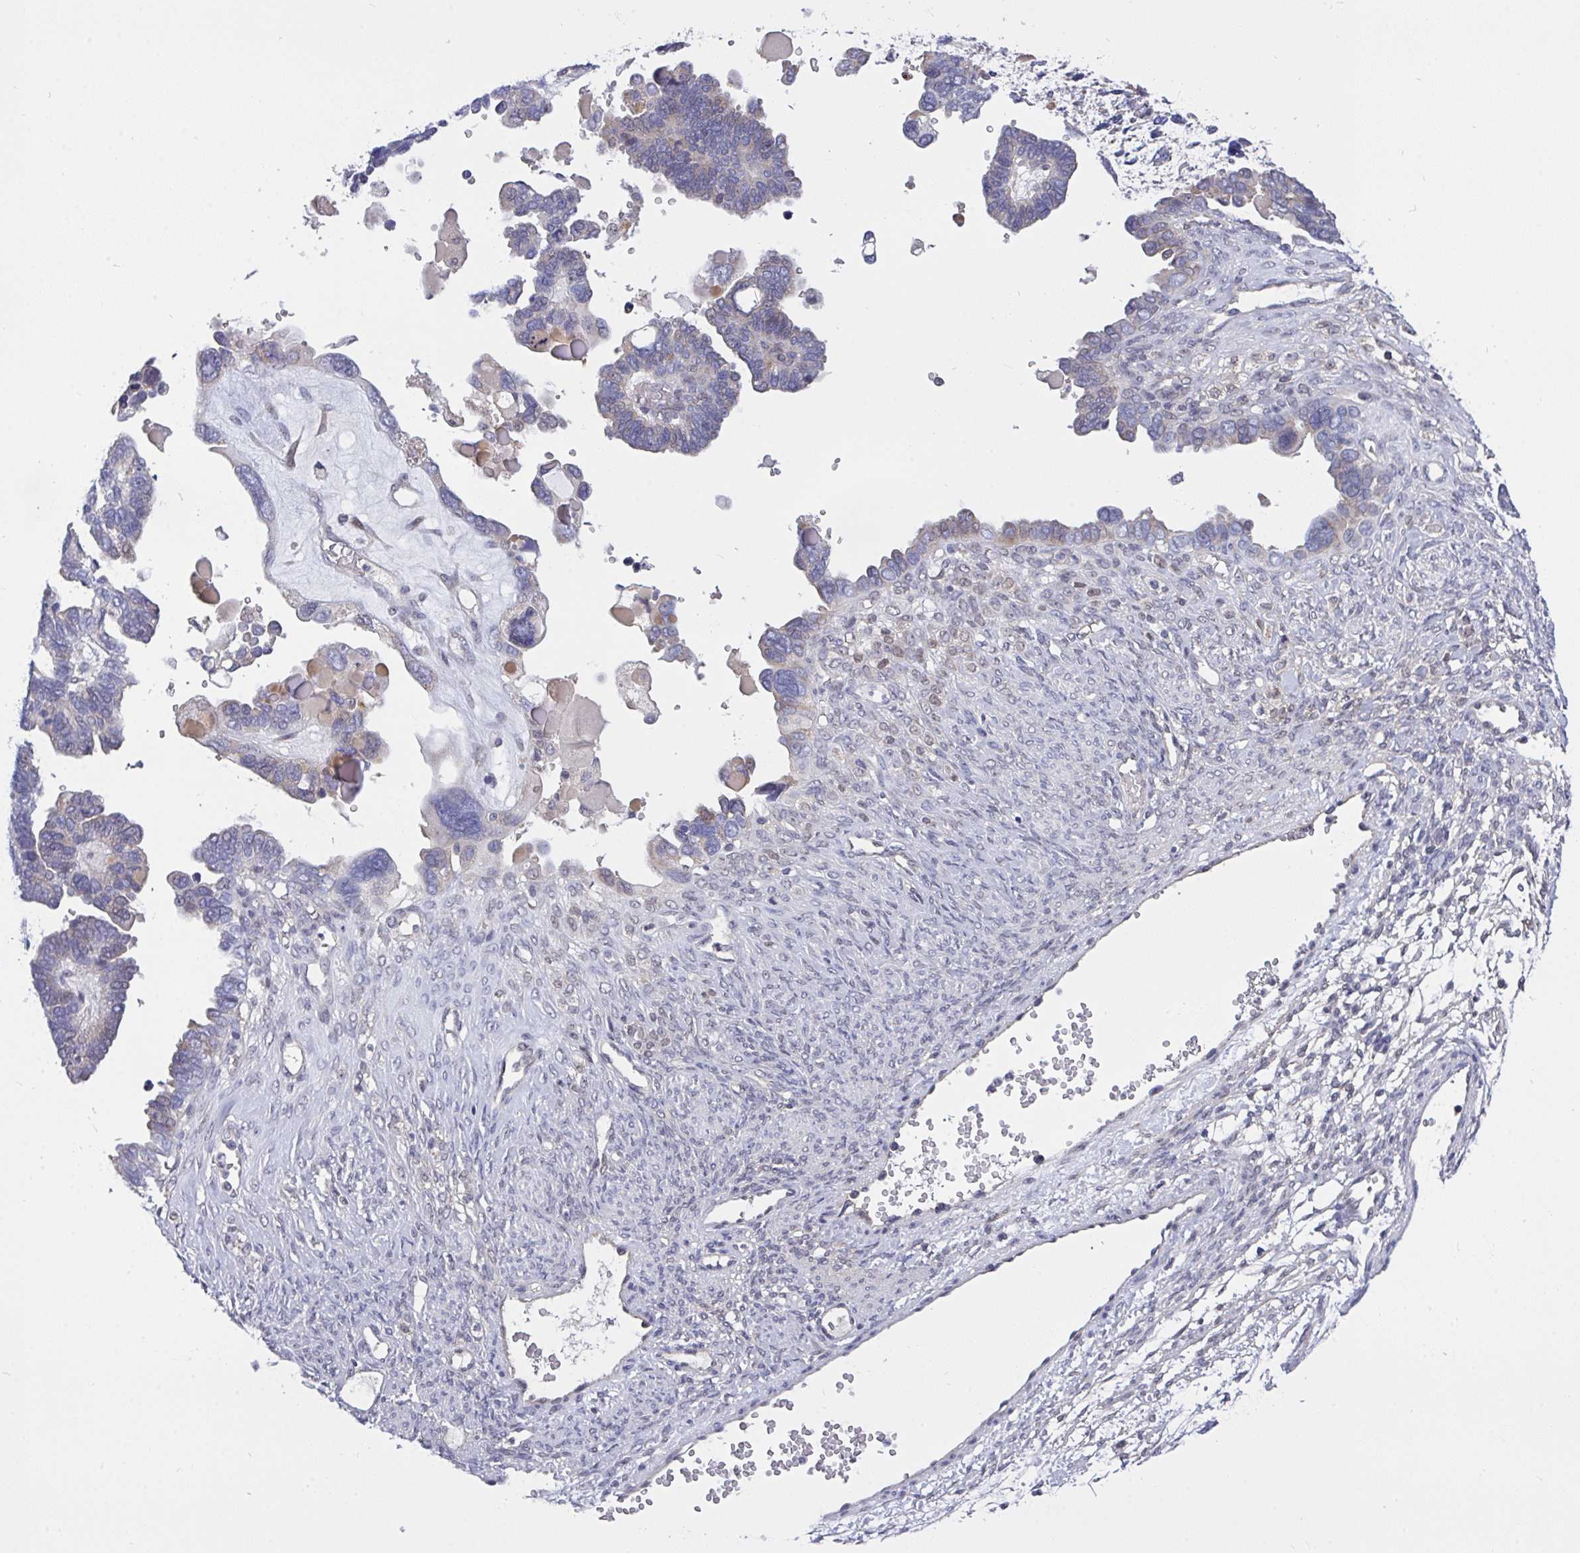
{"staining": {"intensity": "negative", "quantity": "none", "location": "none"}, "tissue": "ovarian cancer", "cell_type": "Tumor cells", "image_type": "cancer", "snomed": [{"axis": "morphology", "description": "Cystadenocarcinoma, serous, NOS"}, {"axis": "topography", "description": "Ovary"}], "caption": "Immunohistochemical staining of human ovarian cancer demonstrates no significant staining in tumor cells.", "gene": "L3HYPDH", "patient": {"sex": "female", "age": 51}}